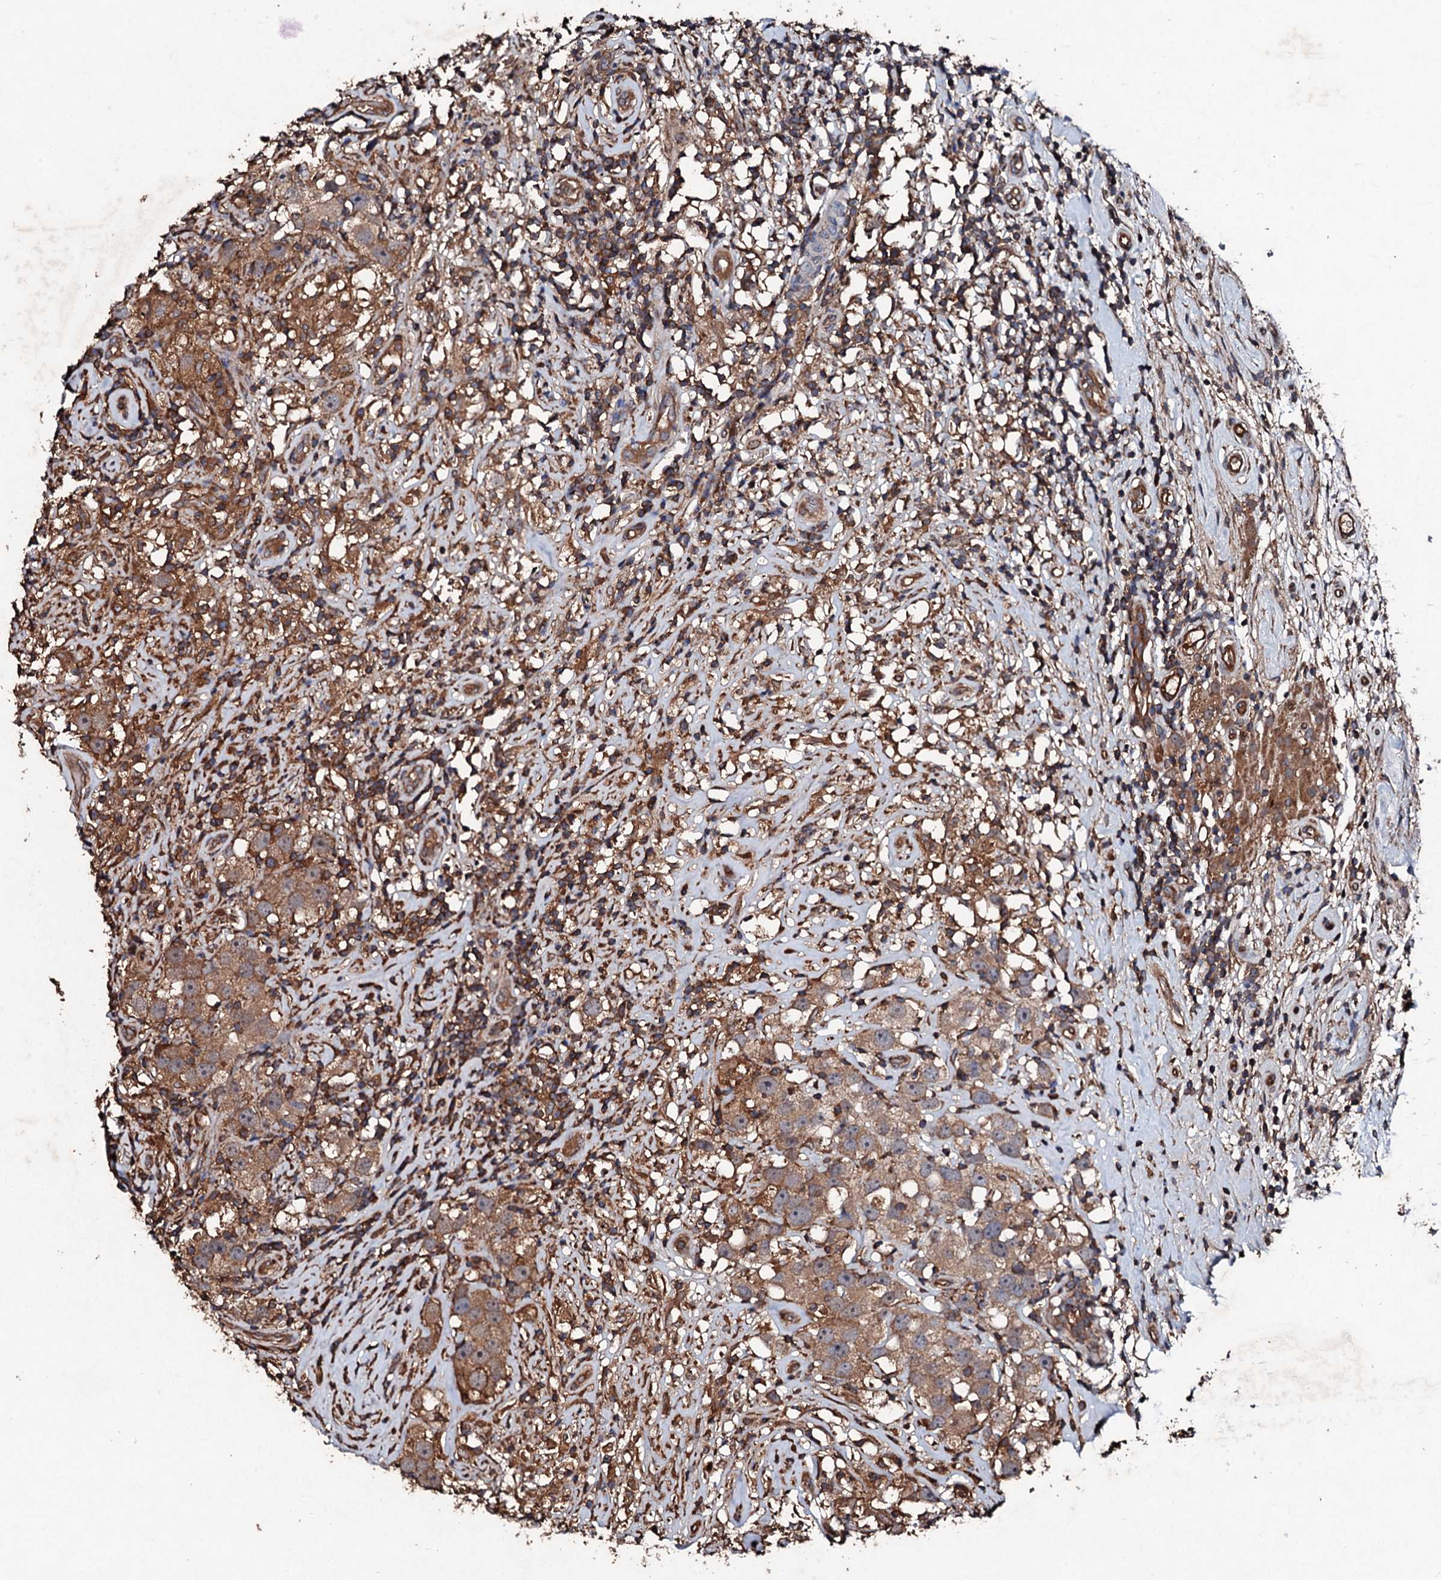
{"staining": {"intensity": "weak", "quantity": ">75%", "location": "cytoplasmic/membranous"}, "tissue": "testis cancer", "cell_type": "Tumor cells", "image_type": "cancer", "snomed": [{"axis": "morphology", "description": "Seminoma, NOS"}, {"axis": "topography", "description": "Testis"}], "caption": "This image demonstrates seminoma (testis) stained with immunohistochemistry (IHC) to label a protein in brown. The cytoplasmic/membranous of tumor cells show weak positivity for the protein. Nuclei are counter-stained blue.", "gene": "KERA", "patient": {"sex": "male", "age": 49}}